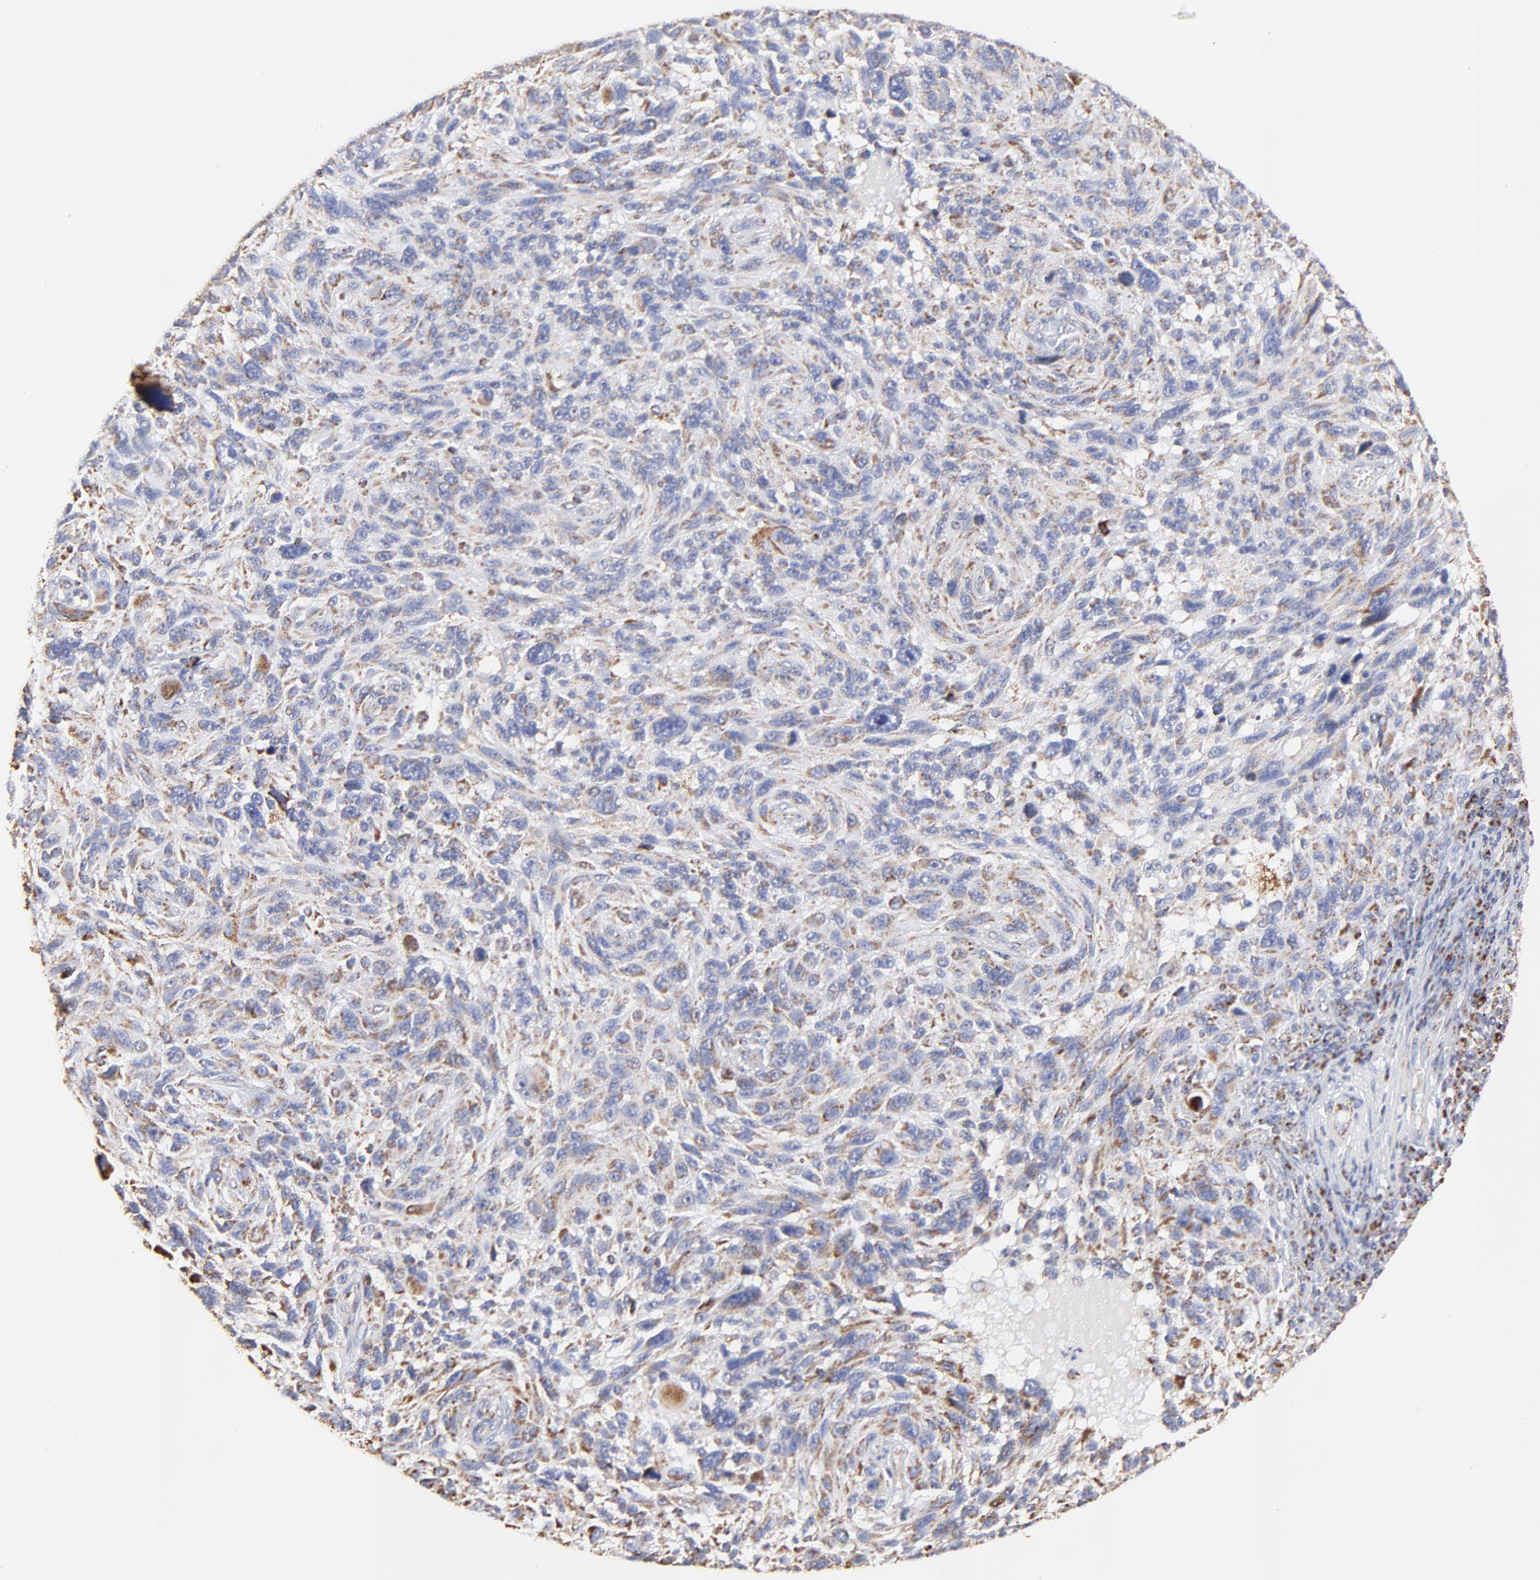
{"staining": {"intensity": "weak", "quantity": ">75%", "location": "cytoplasmic/membranous"}, "tissue": "melanoma", "cell_type": "Tumor cells", "image_type": "cancer", "snomed": [{"axis": "morphology", "description": "Malignant melanoma, NOS"}, {"axis": "topography", "description": "Skin"}], "caption": "Brown immunohistochemical staining in malignant melanoma reveals weak cytoplasmic/membranous expression in about >75% of tumor cells.", "gene": "COX4I1", "patient": {"sex": "male", "age": 53}}